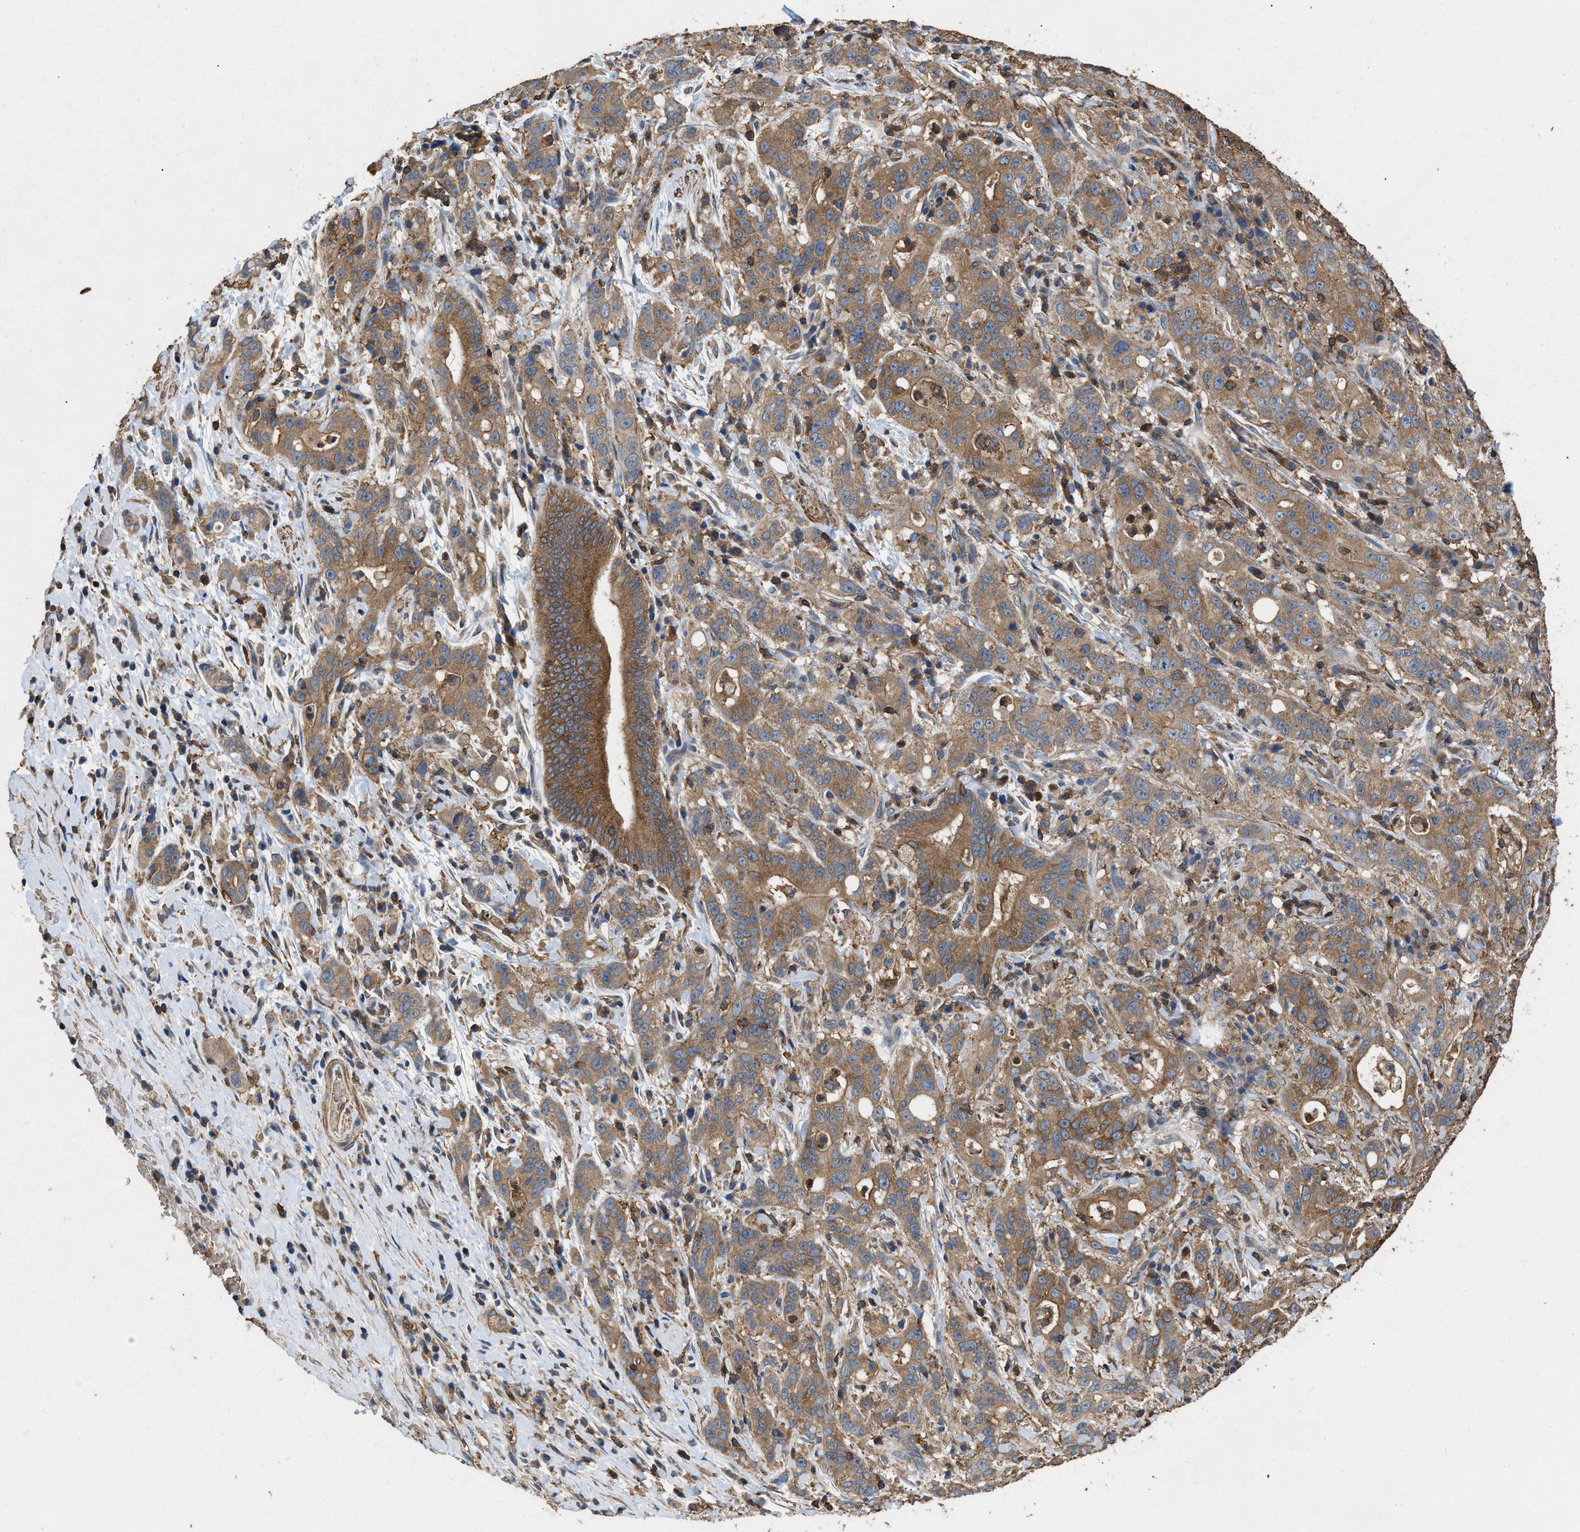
{"staining": {"intensity": "moderate", "quantity": ">75%", "location": "cytoplasmic/membranous"}, "tissue": "liver cancer", "cell_type": "Tumor cells", "image_type": "cancer", "snomed": [{"axis": "morphology", "description": "Cholangiocarcinoma"}, {"axis": "topography", "description": "Liver"}], "caption": "Liver cancer stained for a protein (brown) displays moderate cytoplasmic/membranous positive staining in about >75% of tumor cells.", "gene": "LINGO2", "patient": {"sex": "female", "age": 38}}